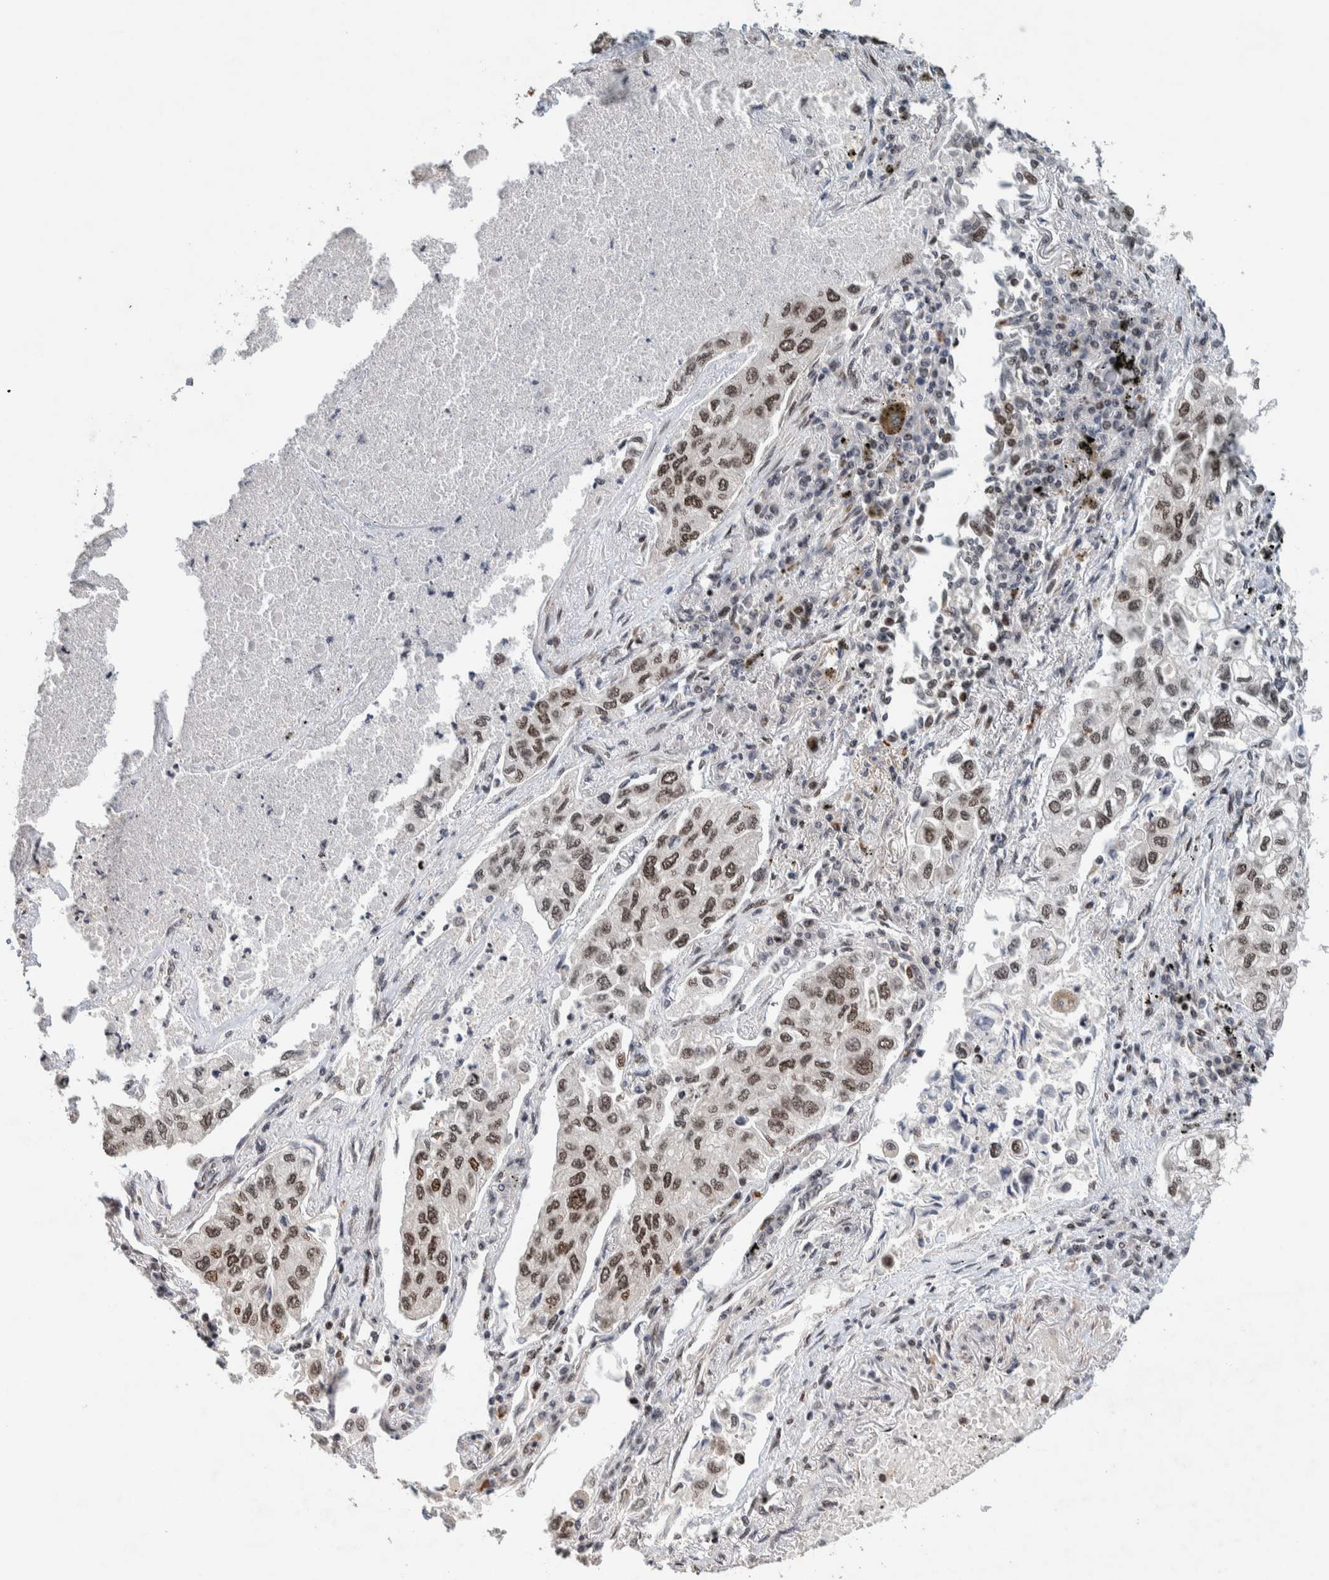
{"staining": {"intensity": "moderate", "quantity": ">75%", "location": "nuclear"}, "tissue": "lung cancer", "cell_type": "Tumor cells", "image_type": "cancer", "snomed": [{"axis": "morphology", "description": "Inflammation, NOS"}, {"axis": "morphology", "description": "Adenocarcinoma, NOS"}, {"axis": "topography", "description": "Lung"}], "caption": "This micrograph shows immunohistochemistry staining of human lung cancer (adenocarcinoma), with medium moderate nuclear staining in approximately >75% of tumor cells.", "gene": "CHD4", "patient": {"sex": "male", "age": 63}}